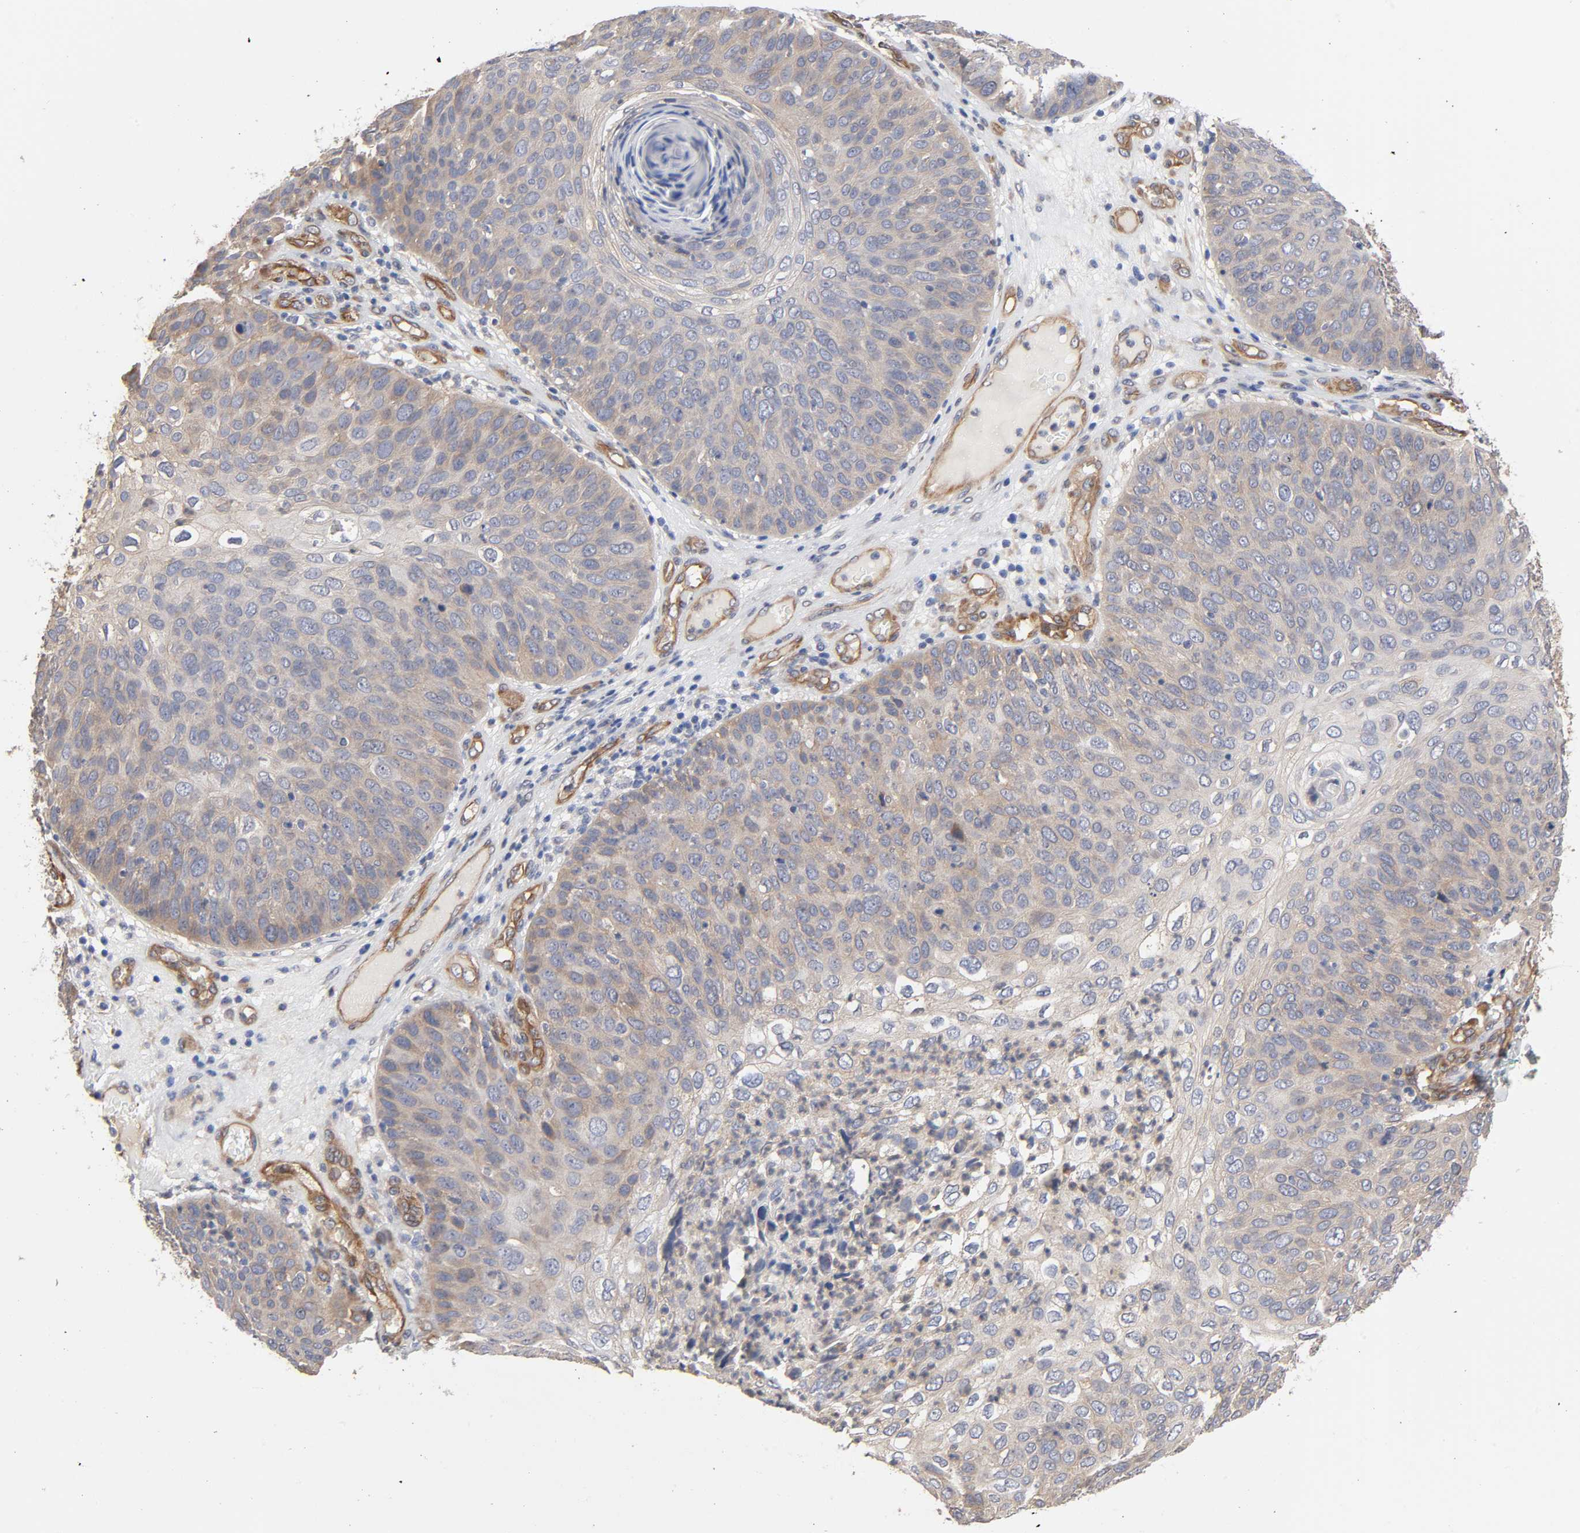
{"staining": {"intensity": "negative", "quantity": "none", "location": "none"}, "tissue": "skin cancer", "cell_type": "Tumor cells", "image_type": "cancer", "snomed": [{"axis": "morphology", "description": "Squamous cell carcinoma, NOS"}, {"axis": "topography", "description": "Skin"}], "caption": "Skin squamous cell carcinoma was stained to show a protein in brown. There is no significant expression in tumor cells.", "gene": "RAB13", "patient": {"sex": "male", "age": 87}}